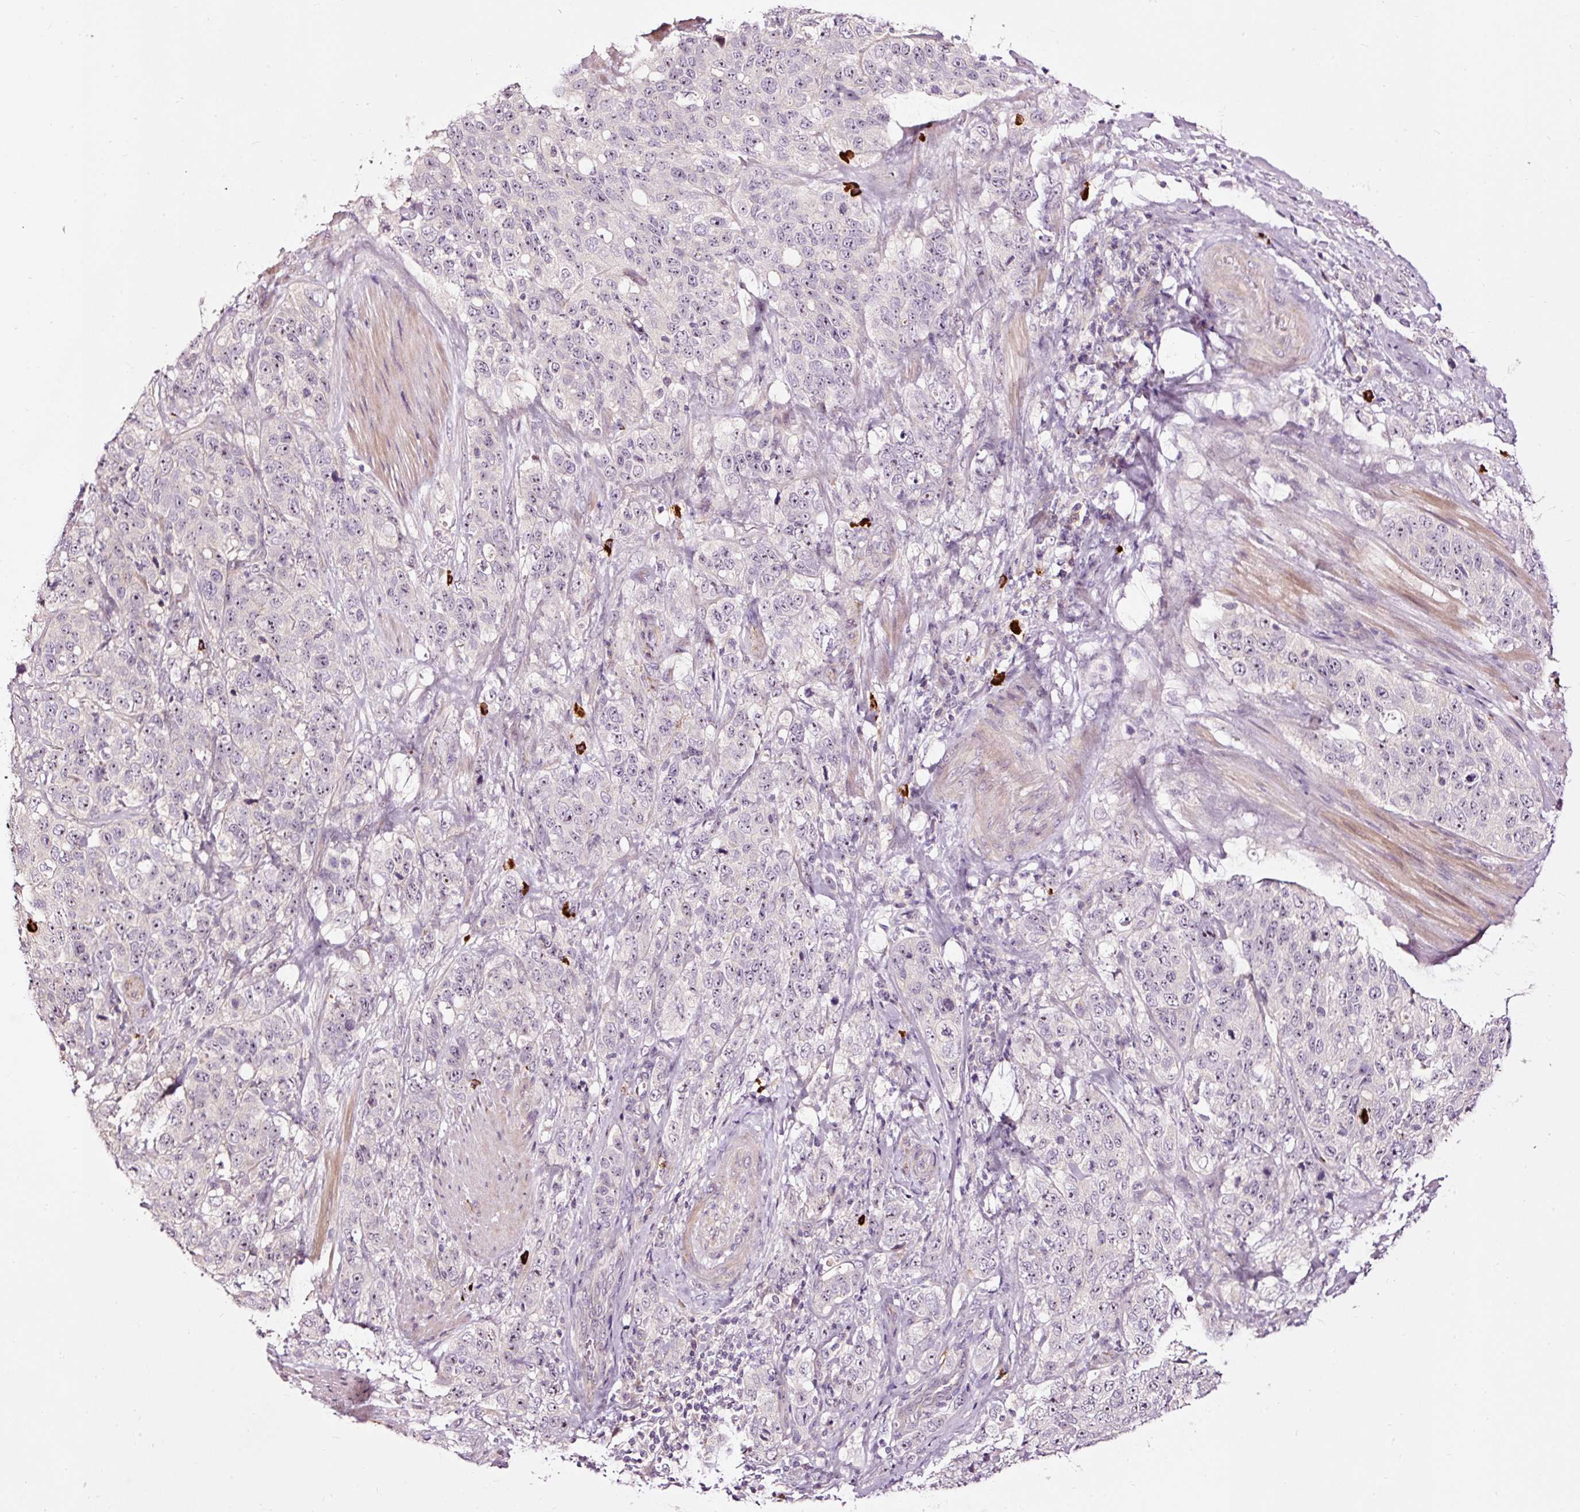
{"staining": {"intensity": "weak", "quantity": "<25%", "location": "nuclear"}, "tissue": "stomach cancer", "cell_type": "Tumor cells", "image_type": "cancer", "snomed": [{"axis": "morphology", "description": "Adenocarcinoma, NOS"}, {"axis": "topography", "description": "Stomach"}], "caption": "Immunohistochemistry (IHC) of human stomach cancer (adenocarcinoma) exhibits no staining in tumor cells.", "gene": "UTP14A", "patient": {"sex": "male", "age": 48}}